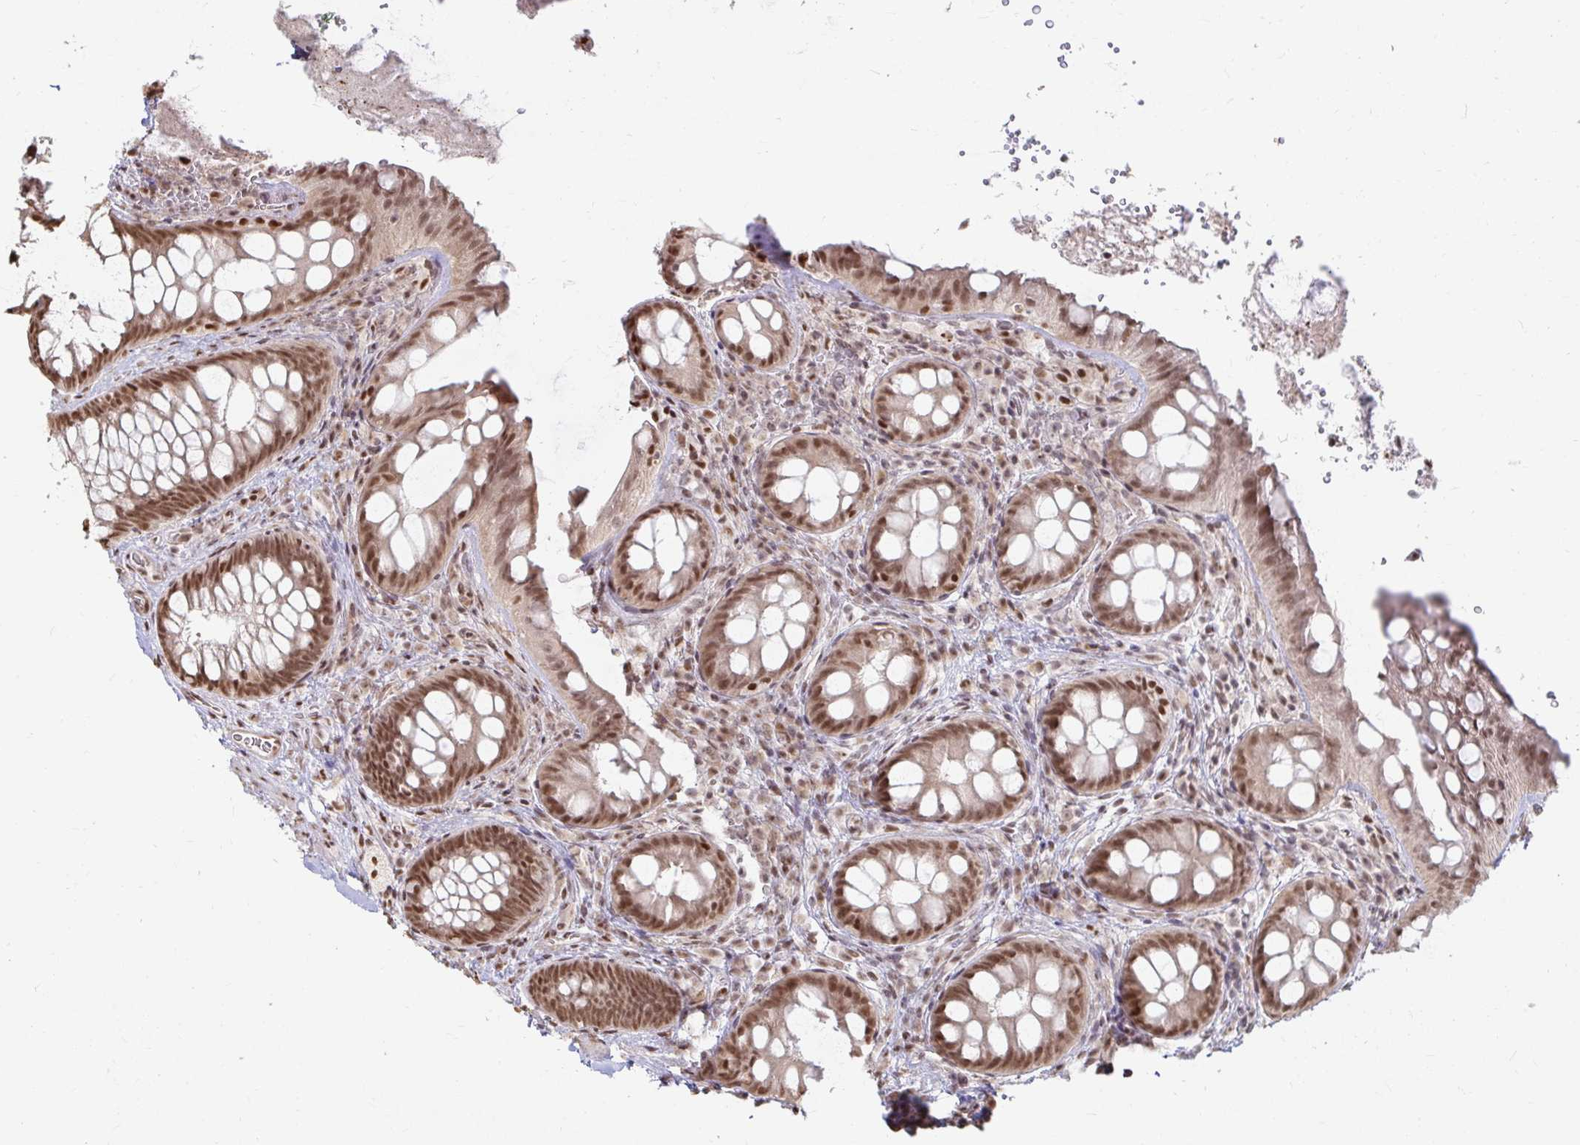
{"staining": {"intensity": "moderate", "quantity": ">75%", "location": "nuclear"}, "tissue": "rectum", "cell_type": "Glandular cells", "image_type": "normal", "snomed": [{"axis": "morphology", "description": "Normal tissue, NOS"}, {"axis": "topography", "description": "Rectum"}], "caption": "Protein analysis of unremarkable rectum exhibits moderate nuclear staining in about >75% of glandular cells. Immunohistochemistry stains the protein of interest in brown and the nuclei are stained blue.", "gene": "HNRNPU", "patient": {"sex": "female", "age": 69}}